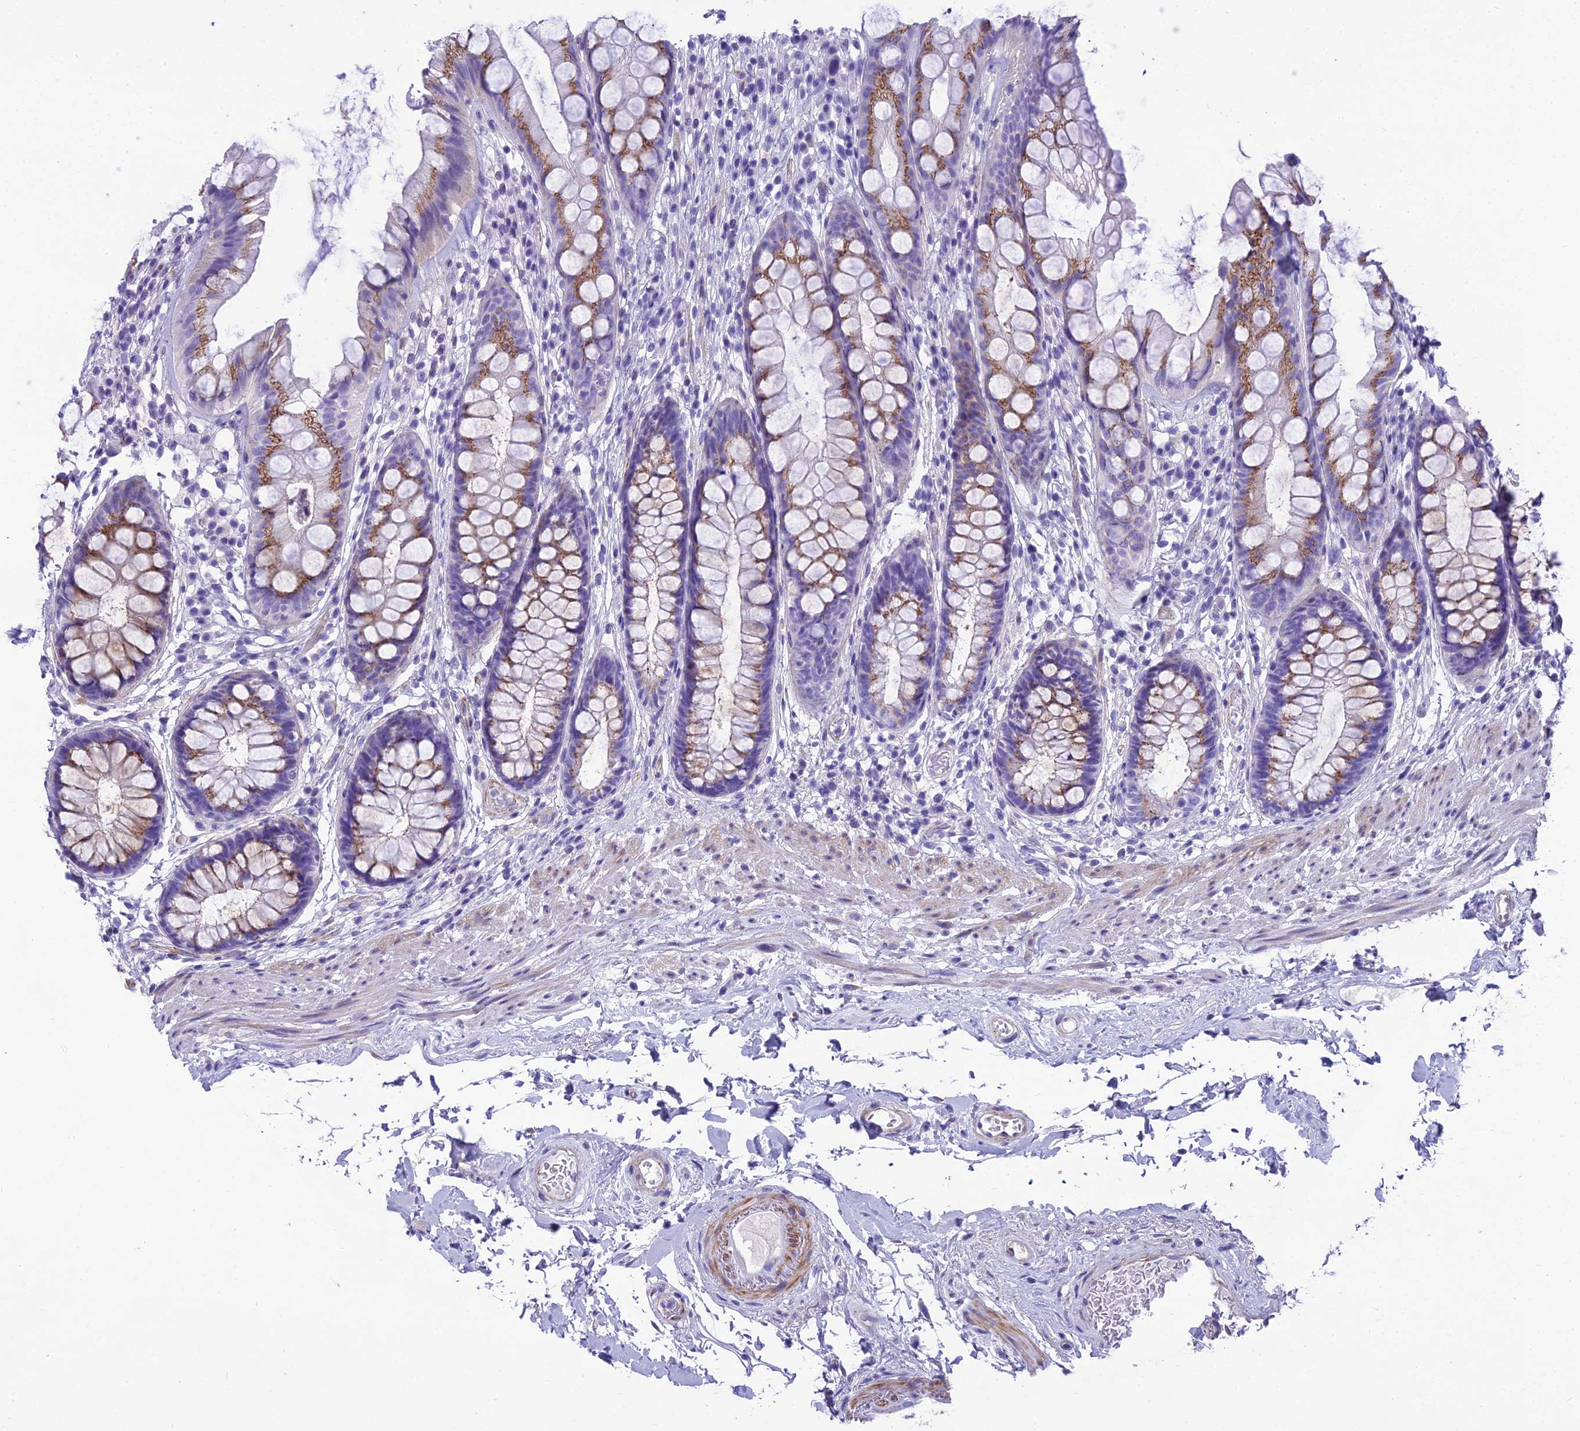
{"staining": {"intensity": "strong", "quantity": "25%-75%", "location": "cytoplasmic/membranous"}, "tissue": "rectum", "cell_type": "Glandular cells", "image_type": "normal", "snomed": [{"axis": "morphology", "description": "Normal tissue, NOS"}, {"axis": "topography", "description": "Rectum"}], "caption": "This micrograph shows immunohistochemistry (IHC) staining of unremarkable rectum, with high strong cytoplasmic/membranous positivity in approximately 25%-75% of glandular cells.", "gene": "GFRA1", "patient": {"sex": "male", "age": 74}}